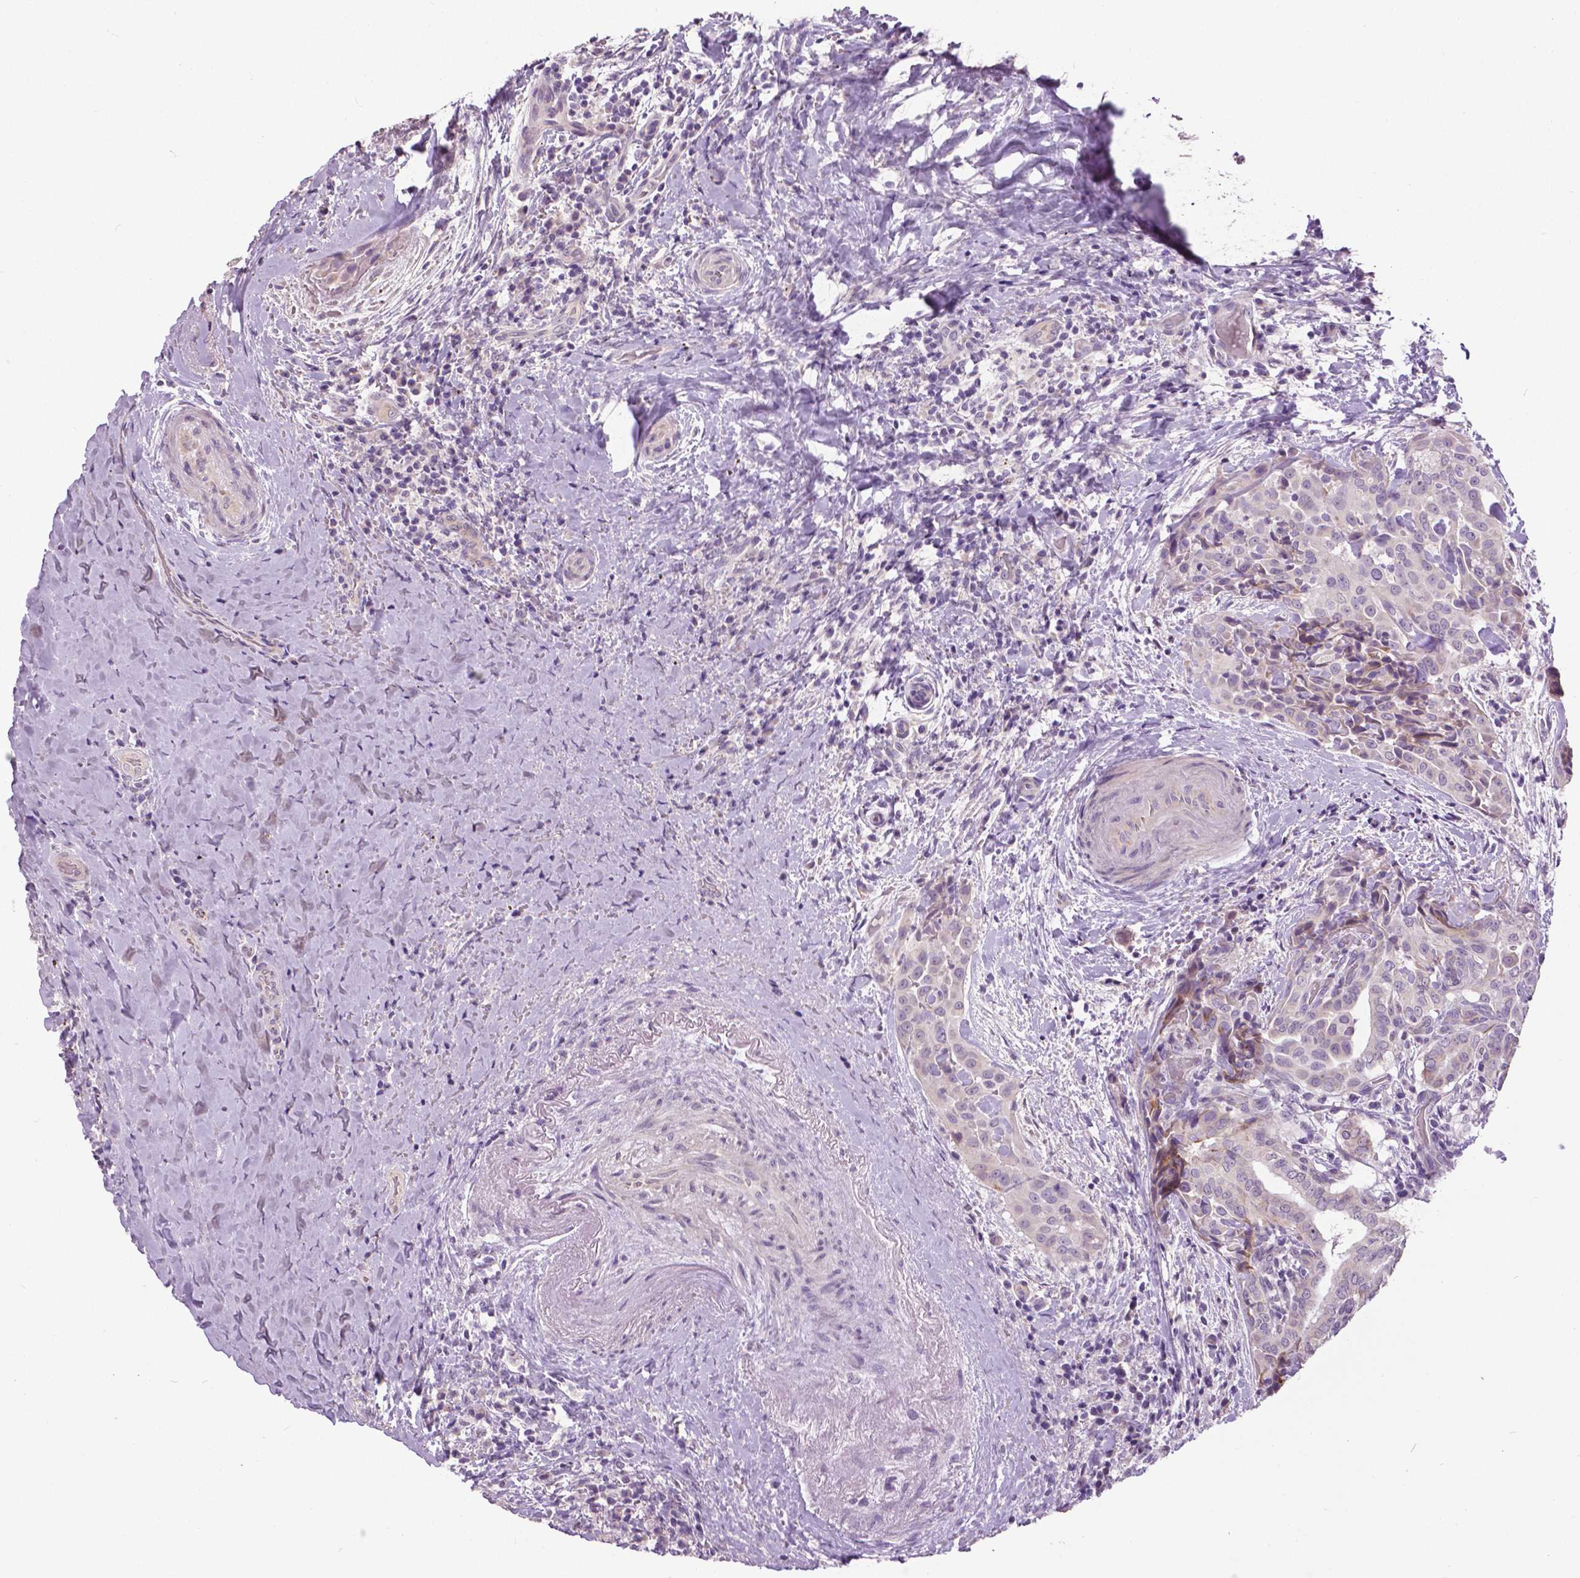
{"staining": {"intensity": "moderate", "quantity": "<25%", "location": "cytoplasmic/membranous"}, "tissue": "thyroid cancer", "cell_type": "Tumor cells", "image_type": "cancer", "snomed": [{"axis": "morphology", "description": "Papillary adenocarcinoma, NOS"}, {"axis": "morphology", "description": "Papillary adenoma metastatic"}, {"axis": "topography", "description": "Thyroid gland"}], "caption": "Approximately <25% of tumor cells in thyroid cancer demonstrate moderate cytoplasmic/membranous protein positivity as visualized by brown immunohistochemical staining.", "gene": "FOXA1", "patient": {"sex": "female", "age": 50}}